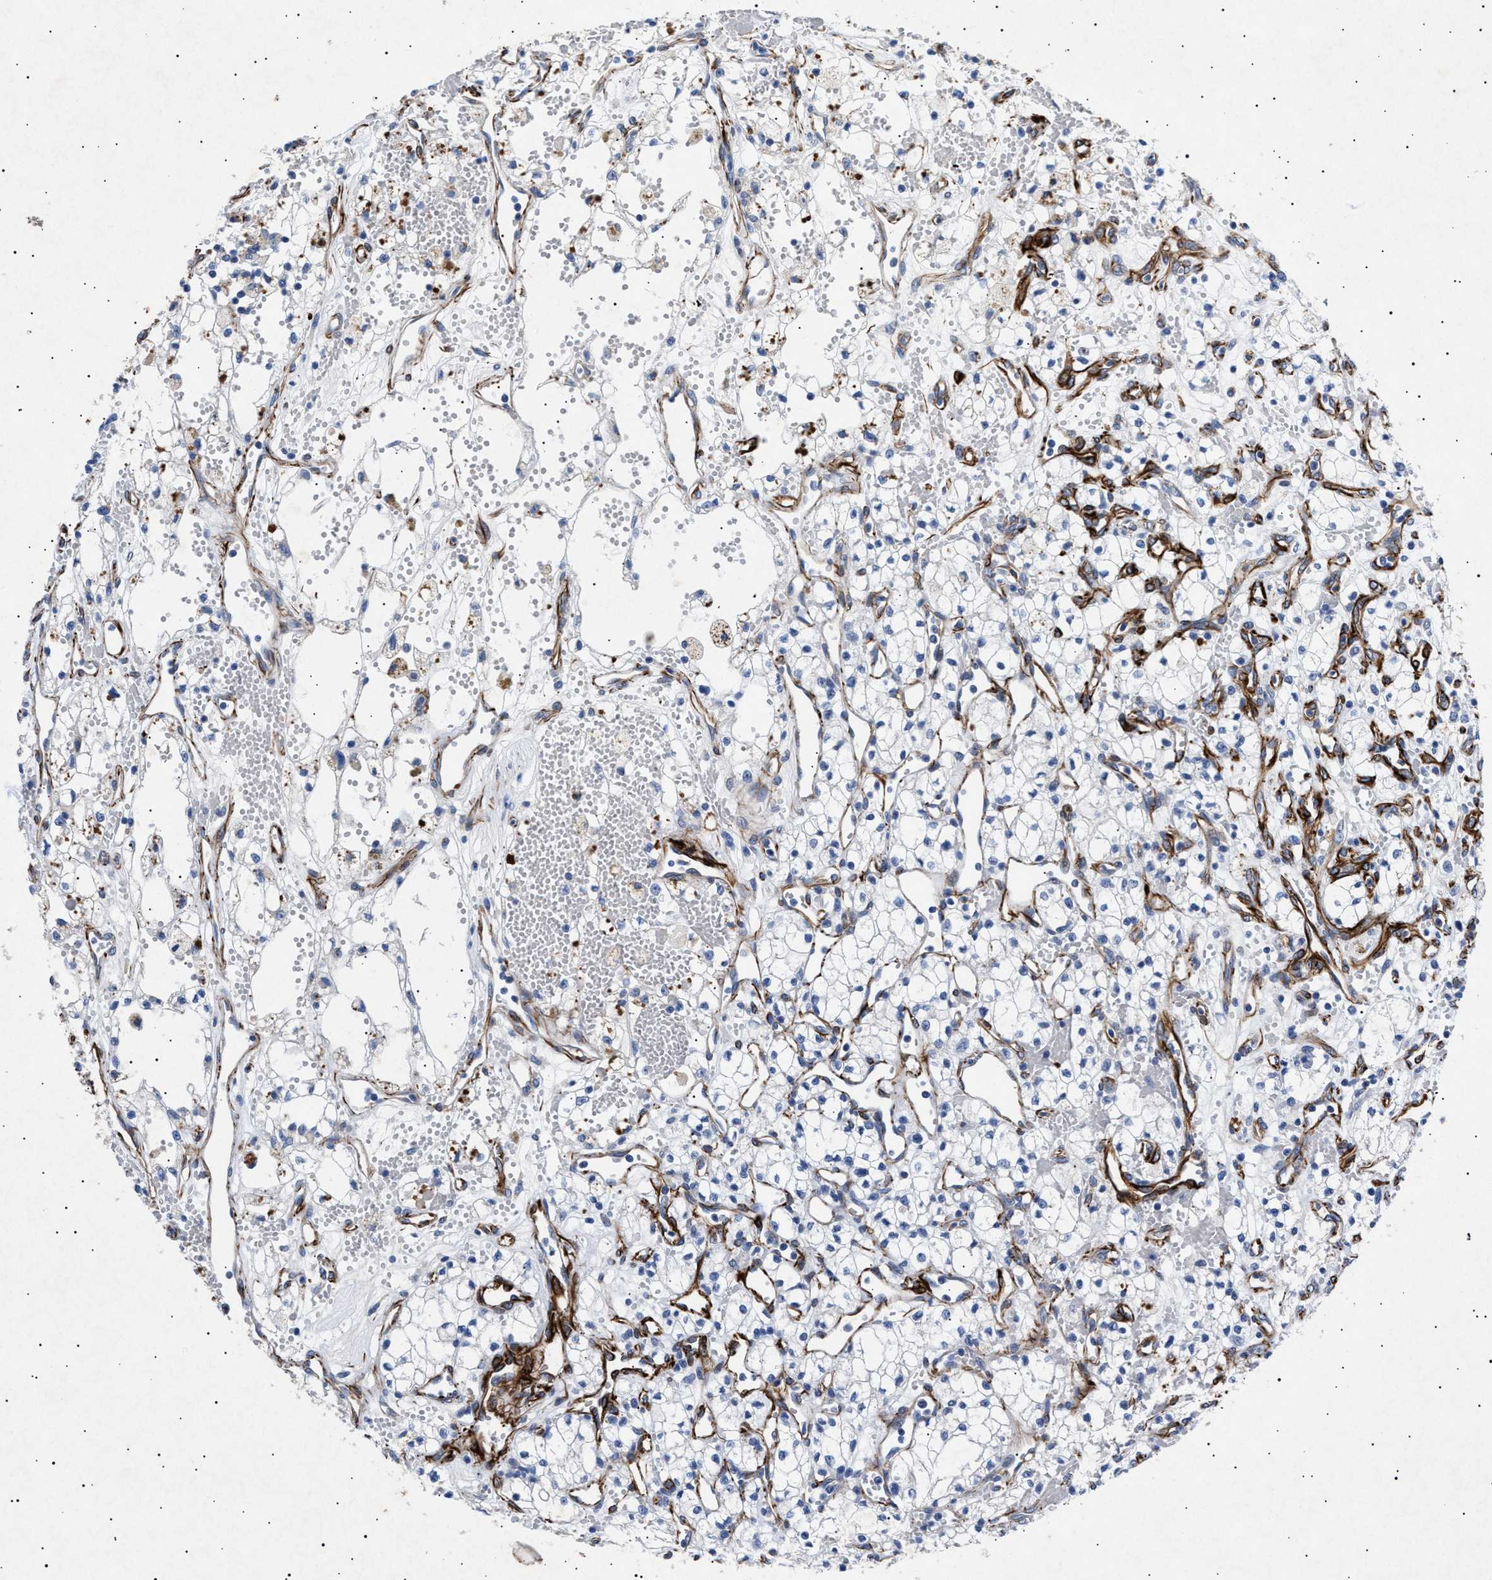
{"staining": {"intensity": "negative", "quantity": "none", "location": "none"}, "tissue": "renal cancer", "cell_type": "Tumor cells", "image_type": "cancer", "snomed": [{"axis": "morphology", "description": "Adenocarcinoma, NOS"}, {"axis": "topography", "description": "Kidney"}], "caption": "Tumor cells are negative for protein expression in human renal cancer (adenocarcinoma). The staining is performed using DAB brown chromogen with nuclei counter-stained in using hematoxylin.", "gene": "OLFML2A", "patient": {"sex": "male", "age": 59}}